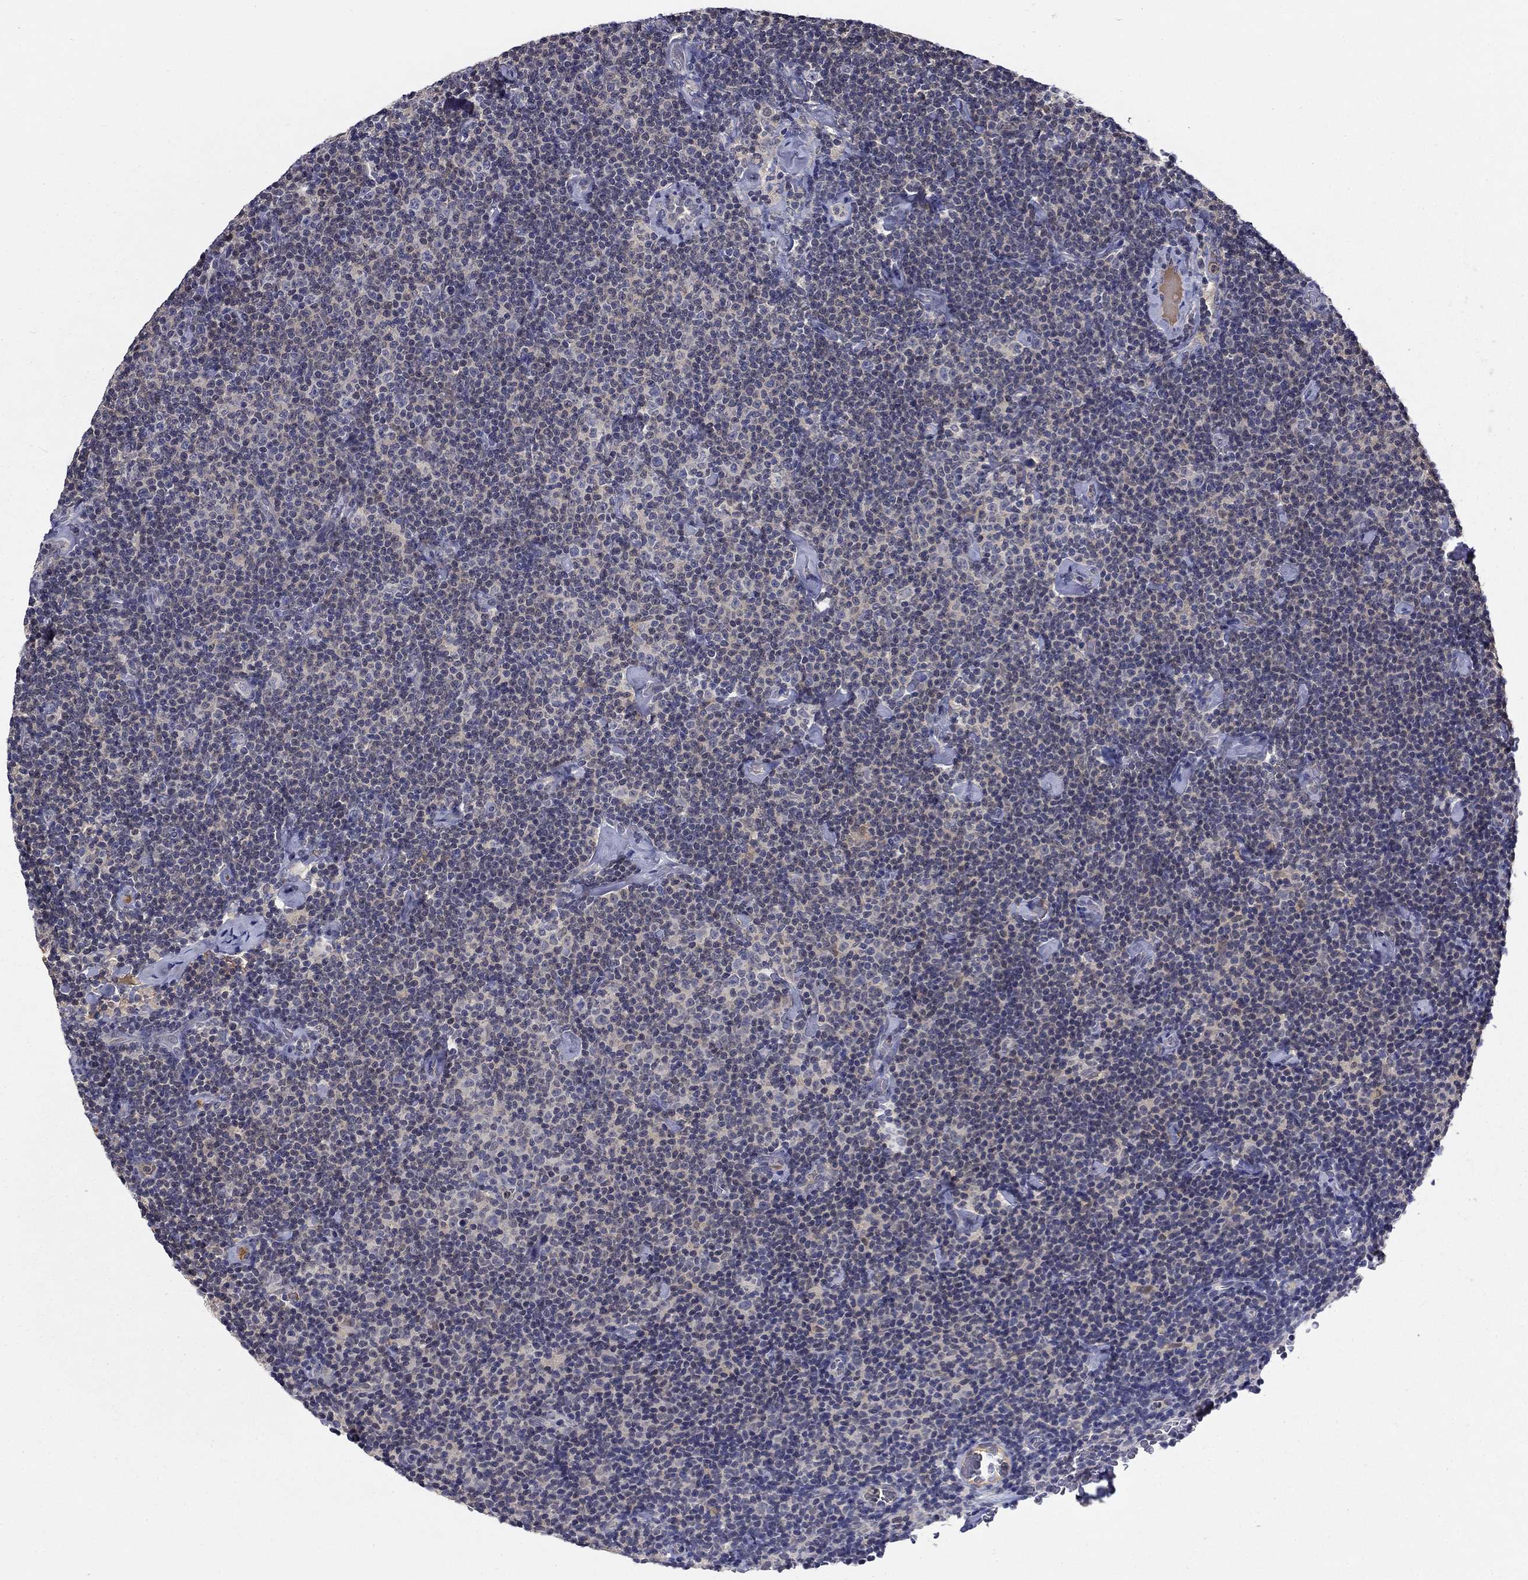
{"staining": {"intensity": "negative", "quantity": "none", "location": "none"}, "tissue": "lymphoma", "cell_type": "Tumor cells", "image_type": "cancer", "snomed": [{"axis": "morphology", "description": "Malignant lymphoma, non-Hodgkin's type, Low grade"}, {"axis": "topography", "description": "Lymph node"}], "caption": "A histopathology image of human lymphoma is negative for staining in tumor cells.", "gene": "DDTL", "patient": {"sex": "male", "age": 81}}